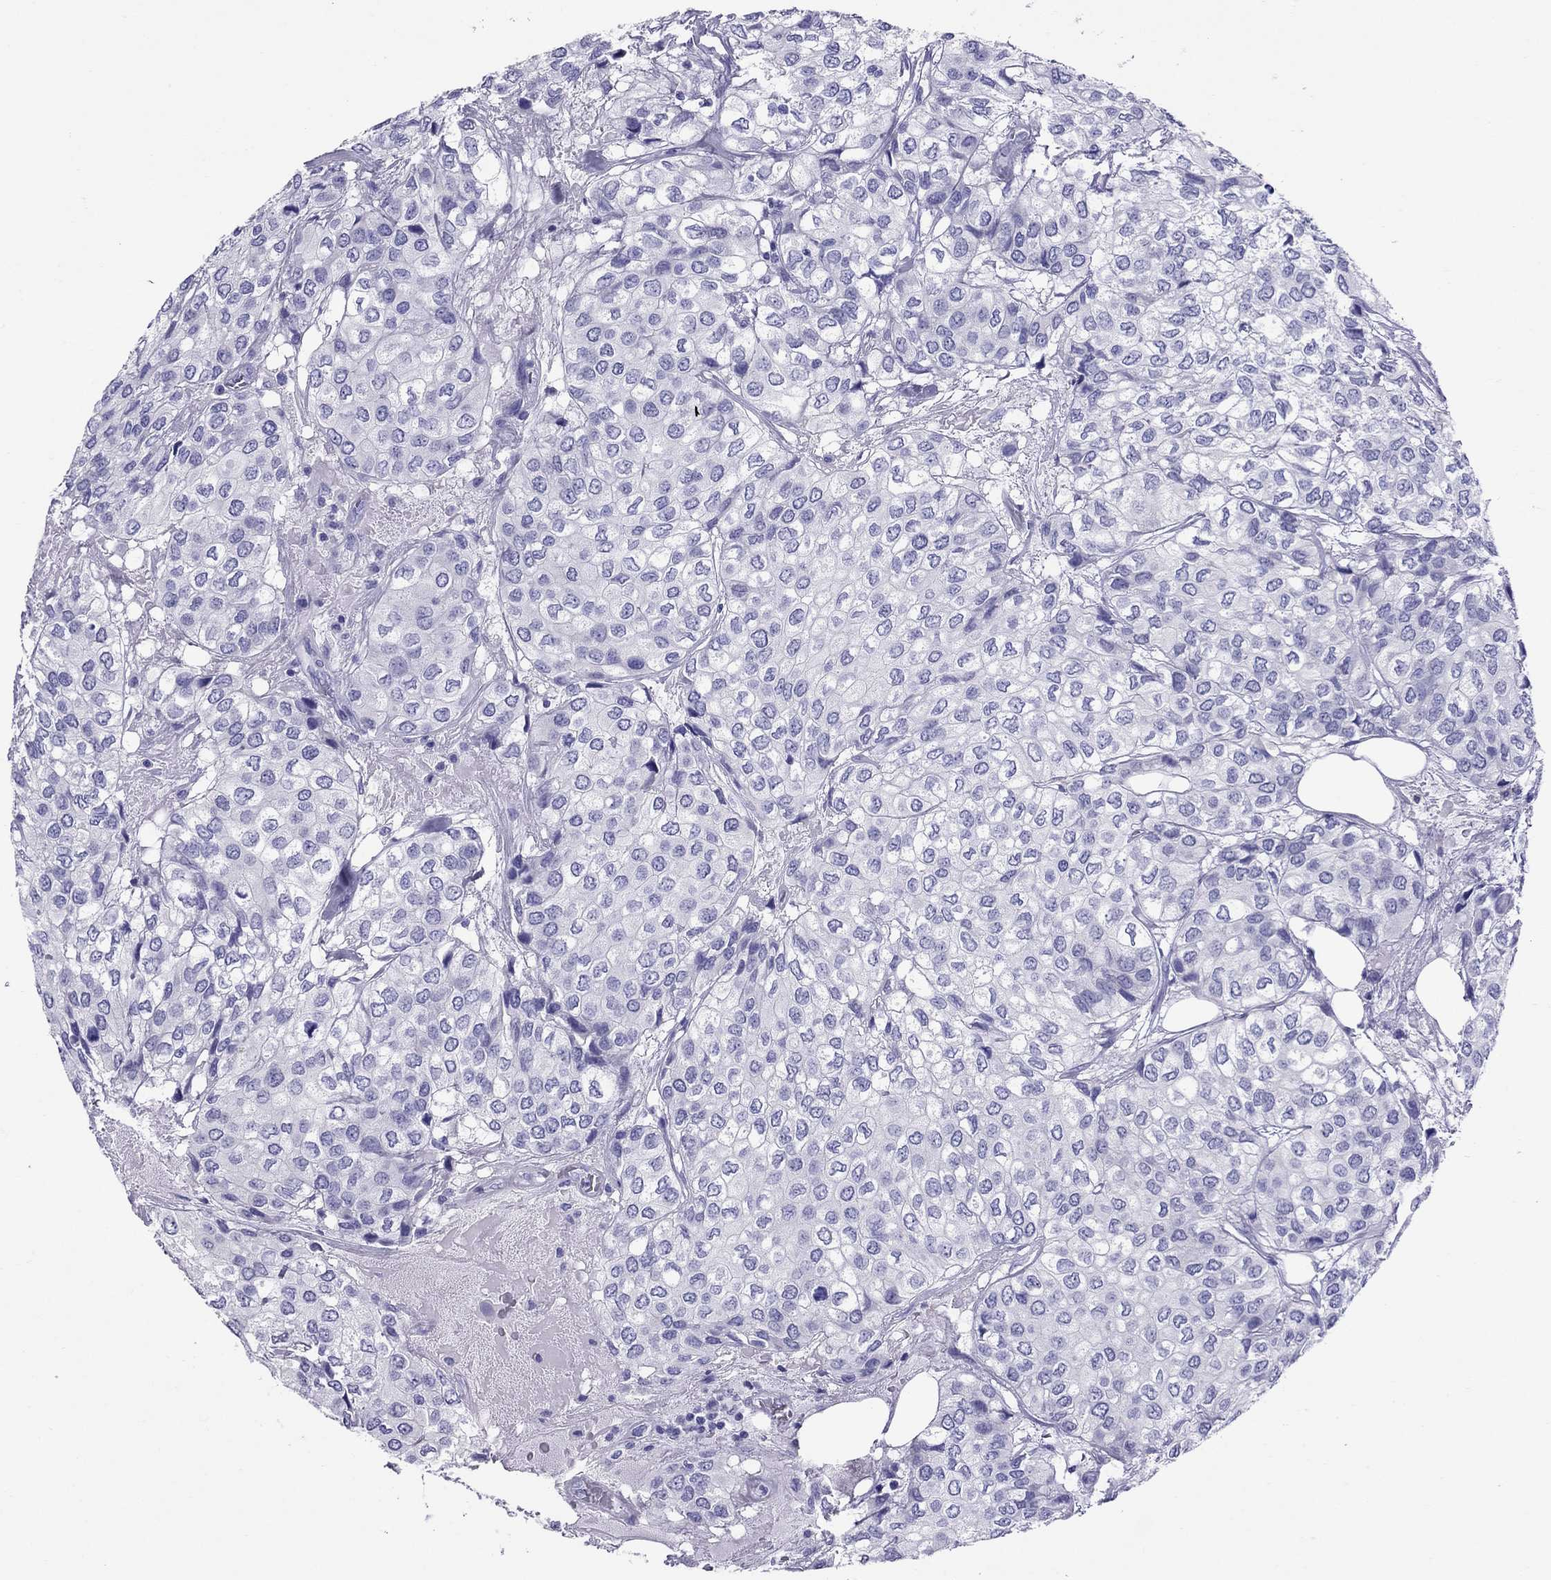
{"staining": {"intensity": "negative", "quantity": "none", "location": "none"}, "tissue": "urothelial cancer", "cell_type": "Tumor cells", "image_type": "cancer", "snomed": [{"axis": "morphology", "description": "Urothelial carcinoma, High grade"}, {"axis": "topography", "description": "Urinary bladder"}], "caption": "Immunohistochemistry of human urothelial cancer reveals no expression in tumor cells.", "gene": "AVPR1B", "patient": {"sex": "male", "age": 73}}